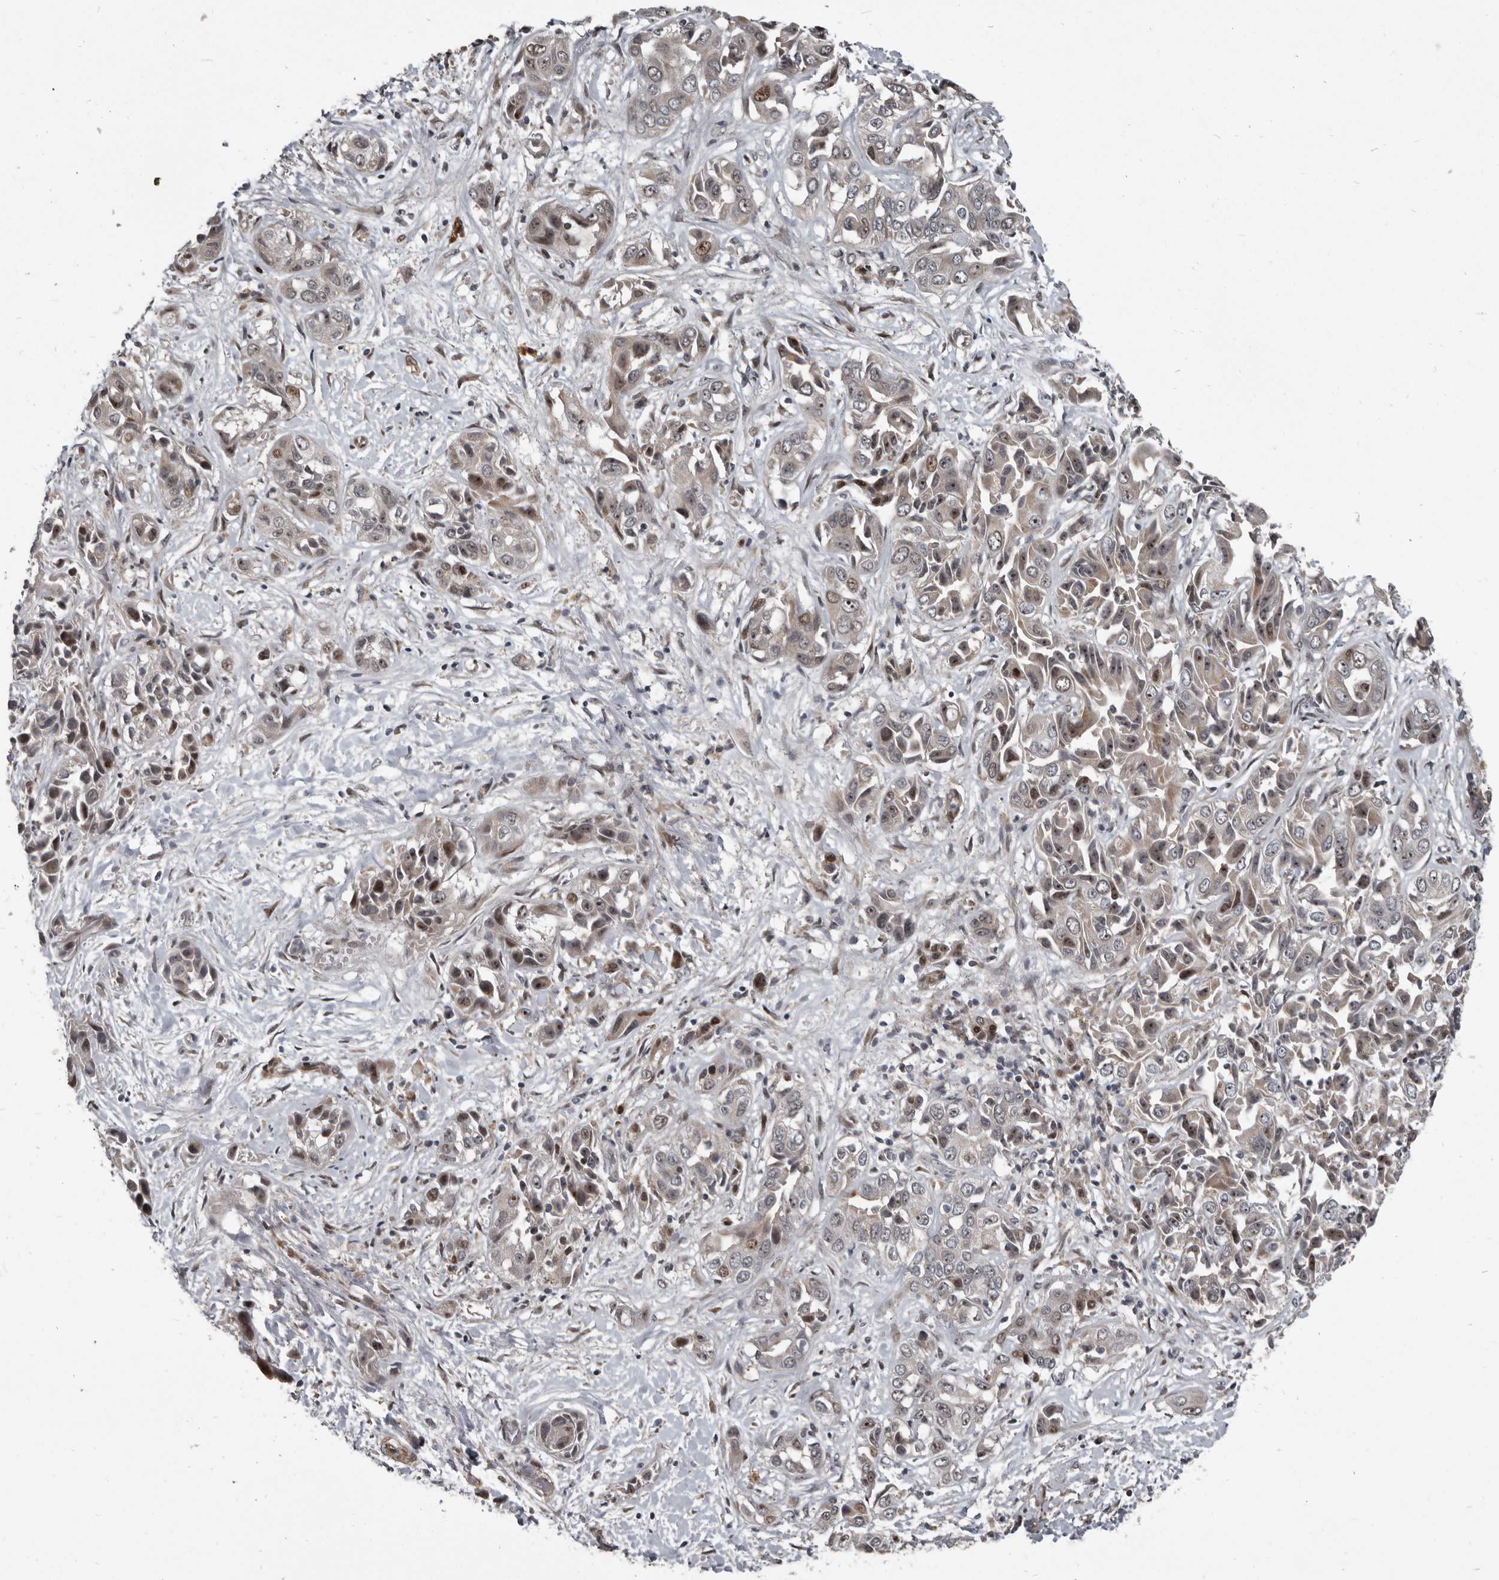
{"staining": {"intensity": "moderate", "quantity": "25%-75%", "location": "cytoplasmic/membranous,nuclear"}, "tissue": "liver cancer", "cell_type": "Tumor cells", "image_type": "cancer", "snomed": [{"axis": "morphology", "description": "Cholangiocarcinoma"}, {"axis": "topography", "description": "Liver"}], "caption": "Approximately 25%-75% of tumor cells in human liver cholangiocarcinoma reveal moderate cytoplasmic/membranous and nuclear protein staining as visualized by brown immunohistochemical staining.", "gene": "CHD1L", "patient": {"sex": "female", "age": 52}}